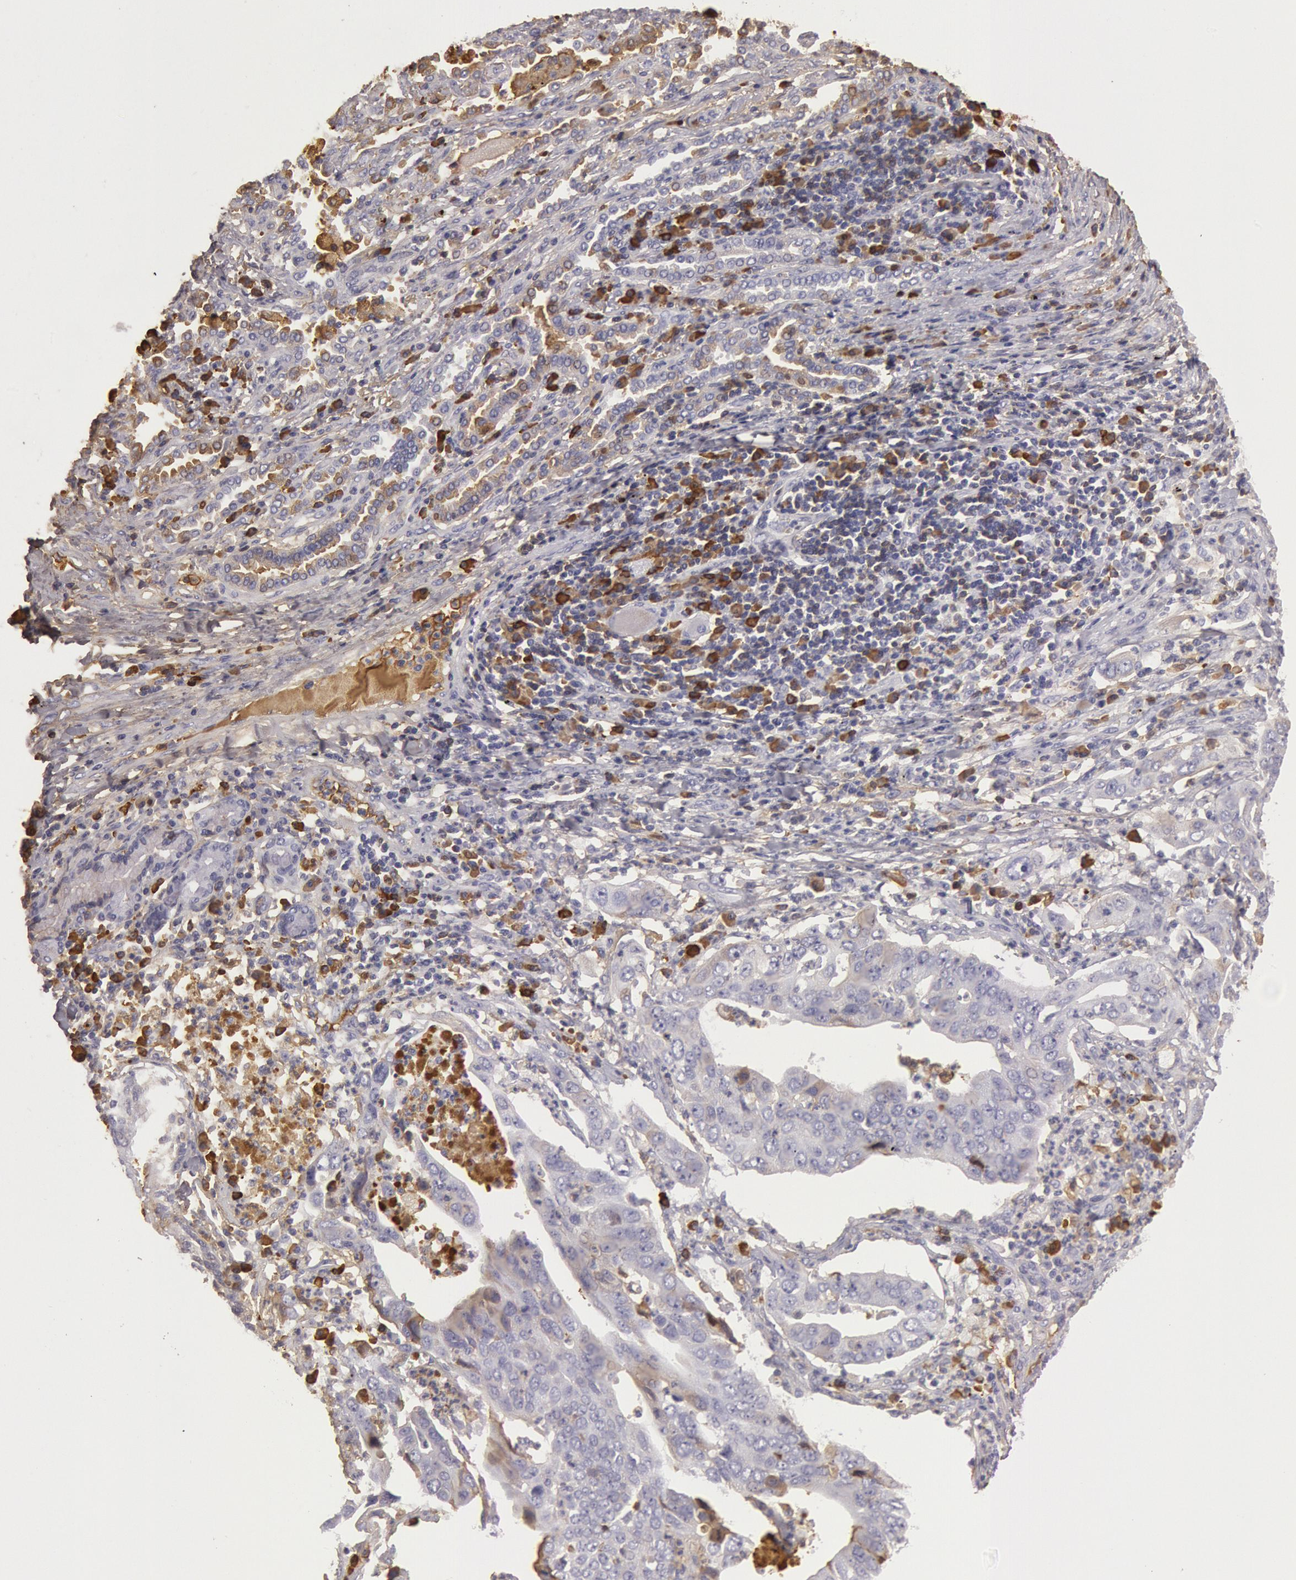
{"staining": {"intensity": "moderate", "quantity": "25%-75%", "location": "cytoplasmic/membranous"}, "tissue": "lung cancer", "cell_type": "Tumor cells", "image_type": "cancer", "snomed": [{"axis": "morphology", "description": "Adenocarcinoma, NOS"}, {"axis": "topography", "description": "Lung"}], "caption": "The image displays immunohistochemical staining of adenocarcinoma (lung). There is moderate cytoplasmic/membranous positivity is seen in about 25%-75% of tumor cells.", "gene": "IGHG1", "patient": {"sex": "male", "age": 48}}